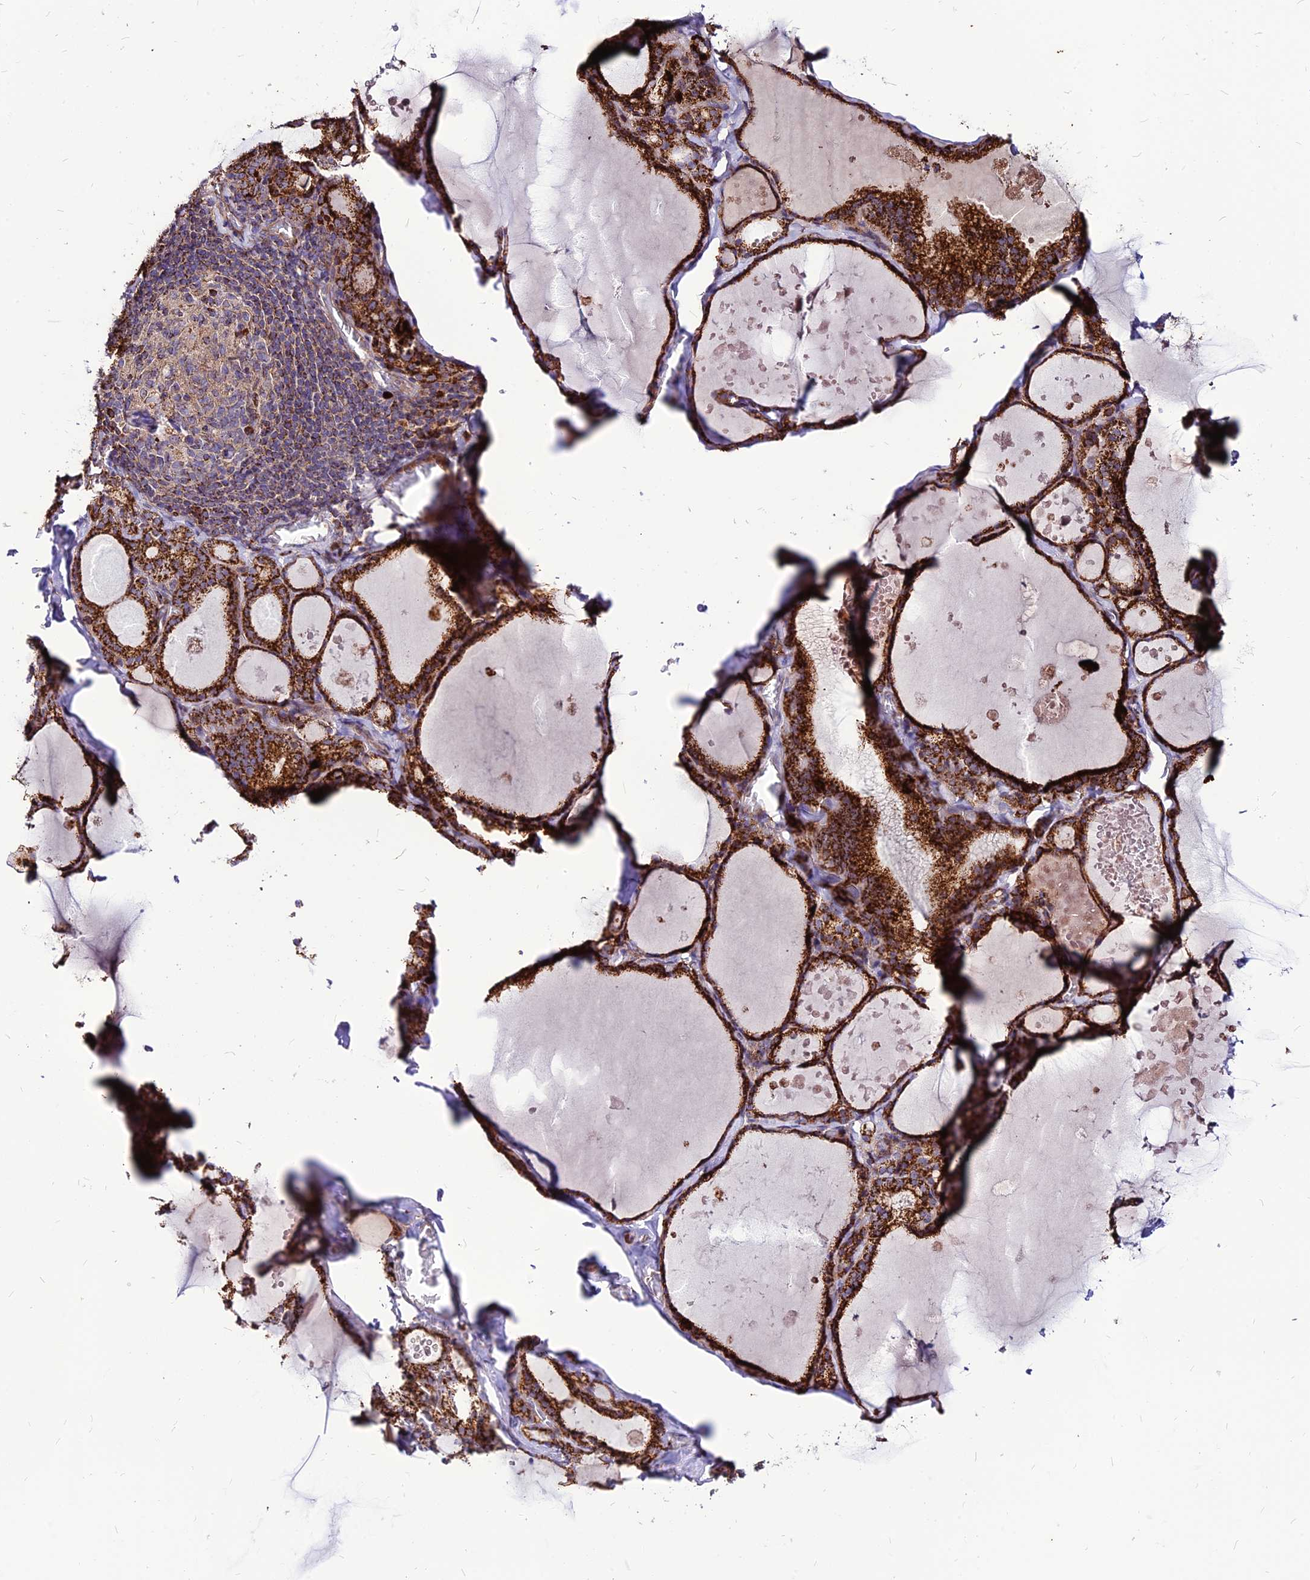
{"staining": {"intensity": "strong", "quantity": ">75%", "location": "cytoplasmic/membranous"}, "tissue": "thyroid gland", "cell_type": "Glandular cells", "image_type": "normal", "snomed": [{"axis": "morphology", "description": "Normal tissue, NOS"}, {"axis": "topography", "description": "Thyroid gland"}], "caption": "A high-resolution image shows immunohistochemistry staining of normal thyroid gland, which reveals strong cytoplasmic/membranous staining in approximately >75% of glandular cells. The staining is performed using DAB (3,3'-diaminobenzidine) brown chromogen to label protein expression. The nuclei are counter-stained blue using hematoxylin.", "gene": "ECI1", "patient": {"sex": "male", "age": 56}}